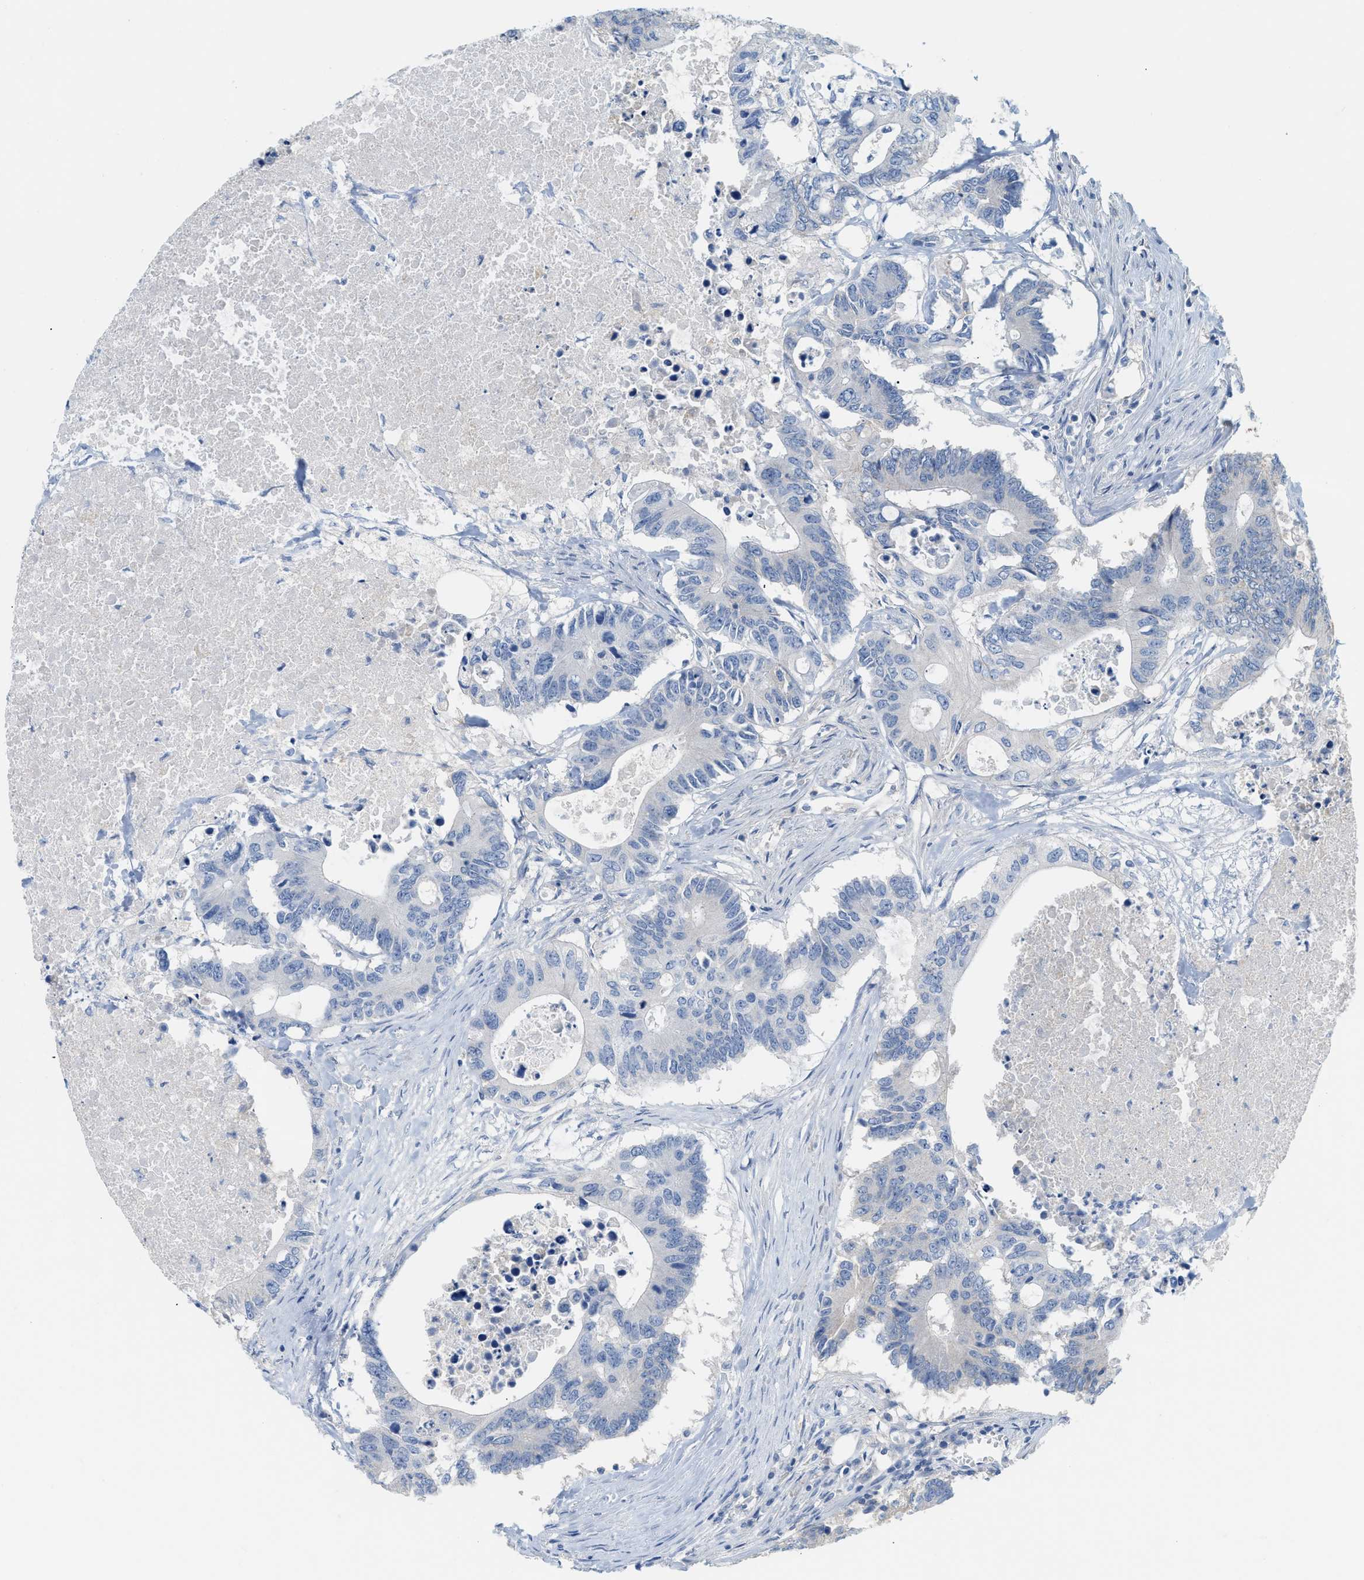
{"staining": {"intensity": "negative", "quantity": "none", "location": "none"}, "tissue": "colorectal cancer", "cell_type": "Tumor cells", "image_type": "cancer", "snomed": [{"axis": "morphology", "description": "Adenocarcinoma, NOS"}, {"axis": "topography", "description": "Colon"}], "caption": "This is a histopathology image of immunohistochemistry staining of colorectal cancer, which shows no expression in tumor cells.", "gene": "PAPPA", "patient": {"sex": "male", "age": 71}}